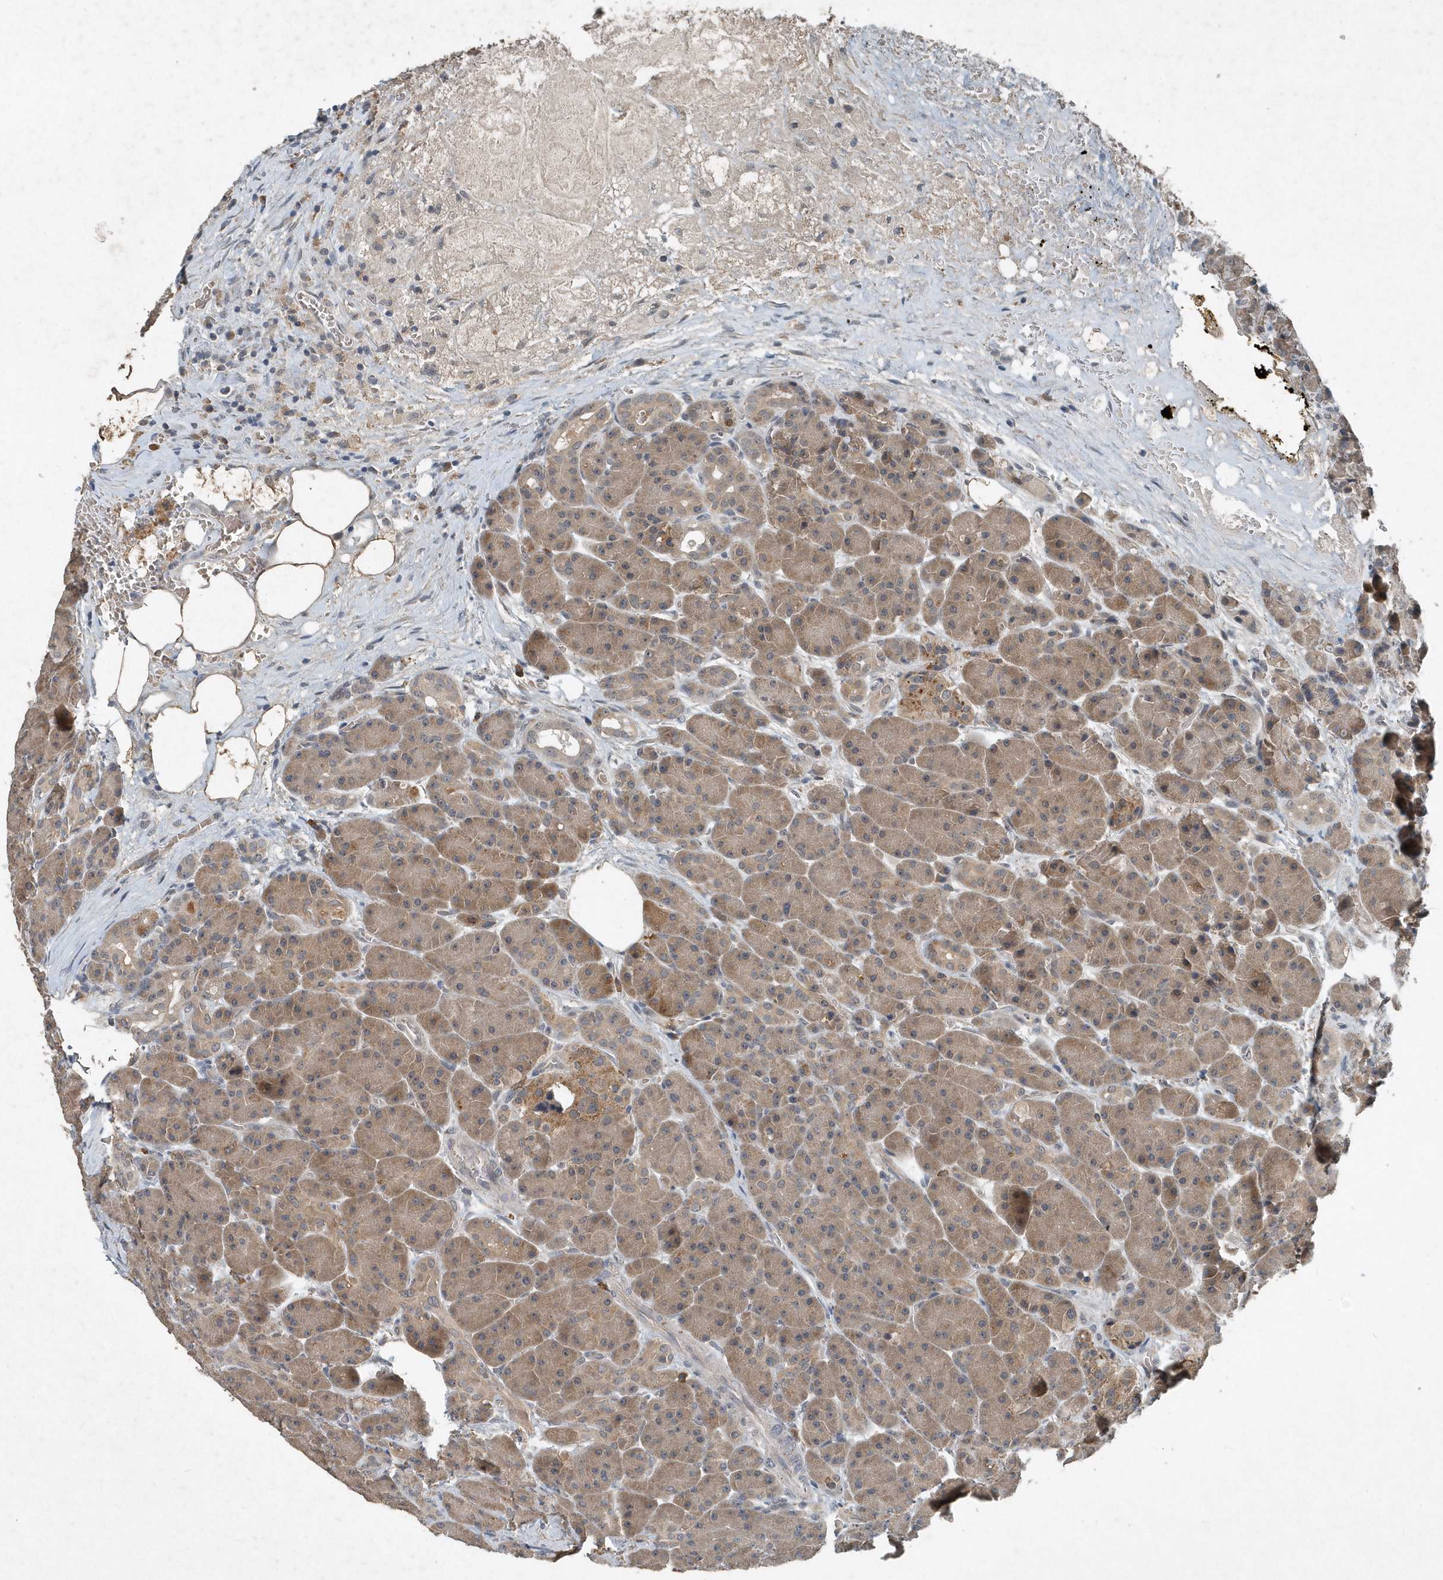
{"staining": {"intensity": "weak", "quantity": ">75%", "location": "cytoplasmic/membranous"}, "tissue": "pancreas", "cell_type": "Exocrine glandular cells", "image_type": "normal", "snomed": [{"axis": "morphology", "description": "Normal tissue, NOS"}, {"axis": "topography", "description": "Pancreas"}], "caption": "Weak cytoplasmic/membranous positivity for a protein is identified in approximately >75% of exocrine glandular cells of unremarkable pancreas using IHC.", "gene": "SCFD2", "patient": {"sex": "male", "age": 63}}